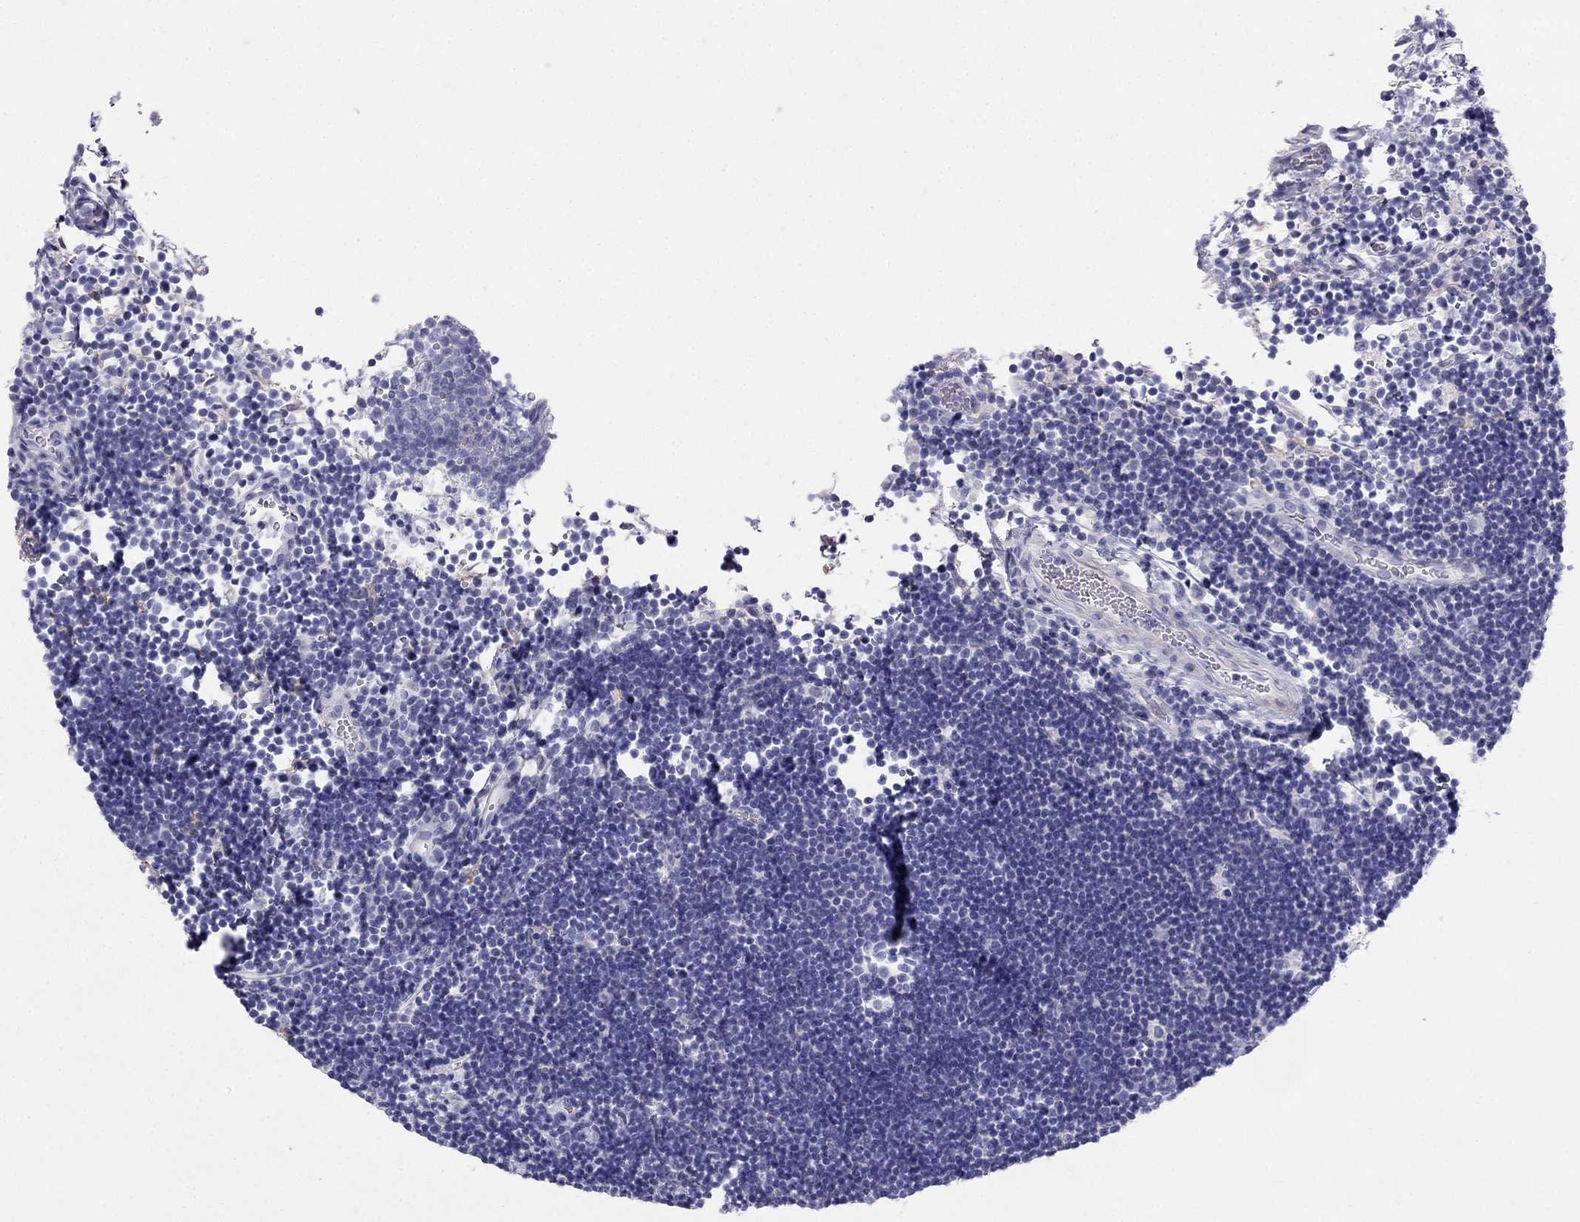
{"staining": {"intensity": "negative", "quantity": "none", "location": "none"}, "tissue": "lymphoma", "cell_type": "Tumor cells", "image_type": "cancer", "snomed": [{"axis": "morphology", "description": "Malignant lymphoma, non-Hodgkin's type, Low grade"}, {"axis": "topography", "description": "Brain"}], "caption": "Tumor cells are negative for protein expression in human lymphoma.", "gene": "RFLNA", "patient": {"sex": "female", "age": 66}}